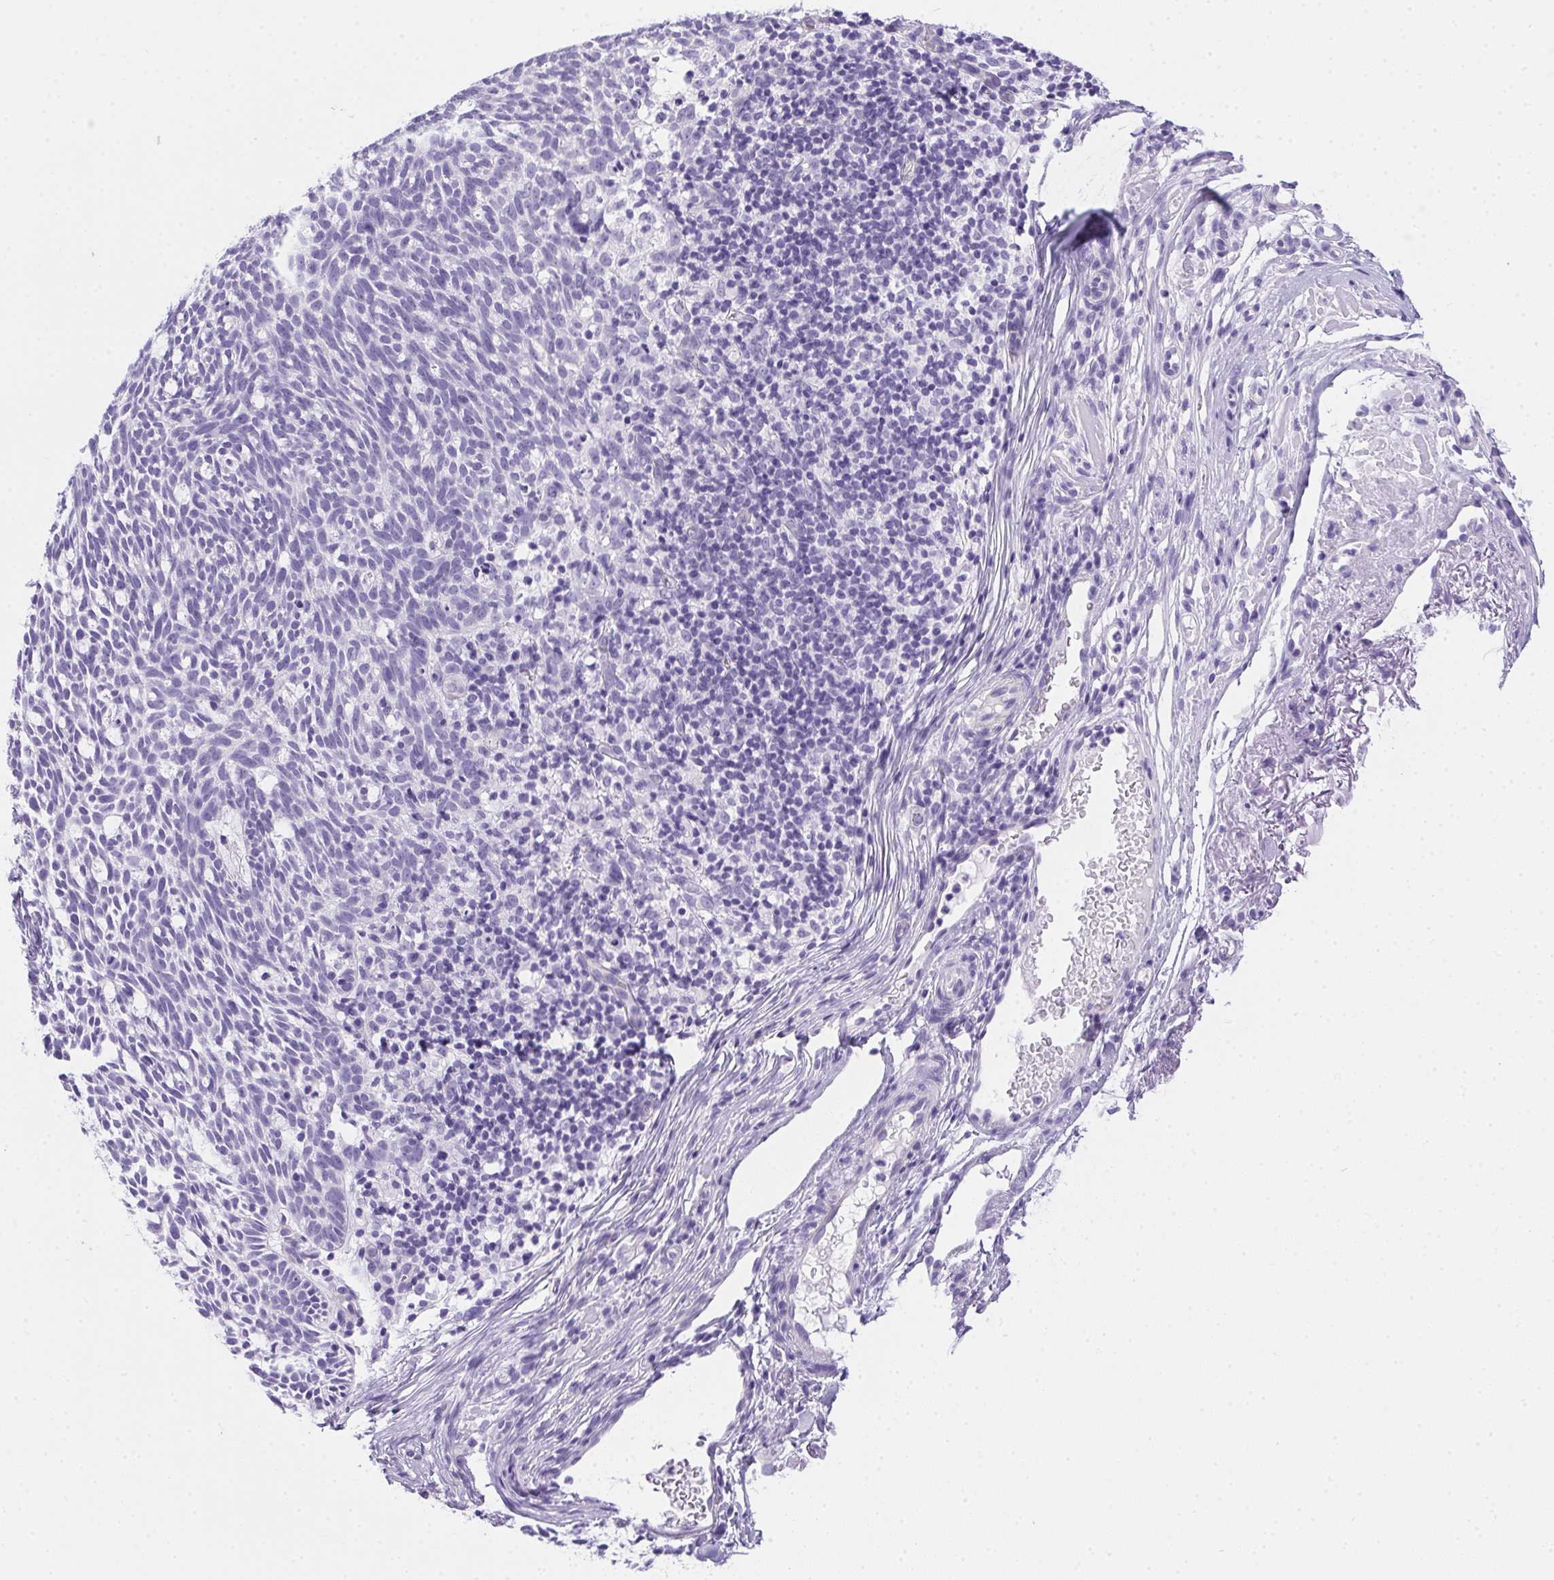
{"staining": {"intensity": "negative", "quantity": "none", "location": "none"}, "tissue": "skin cancer", "cell_type": "Tumor cells", "image_type": "cancer", "snomed": [{"axis": "morphology", "description": "Normal tissue, NOS"}, {"axis": "morphology", "description": "Basal cell carcinoma"}, {"axis": "topography", "description": "Skin"}], "caption": "An image of human basal cell carcinoma (skin) is negative for staining in tumor cells.", "gene": "SPACA5B", "patient": {"sex": "male", "age": 68}}